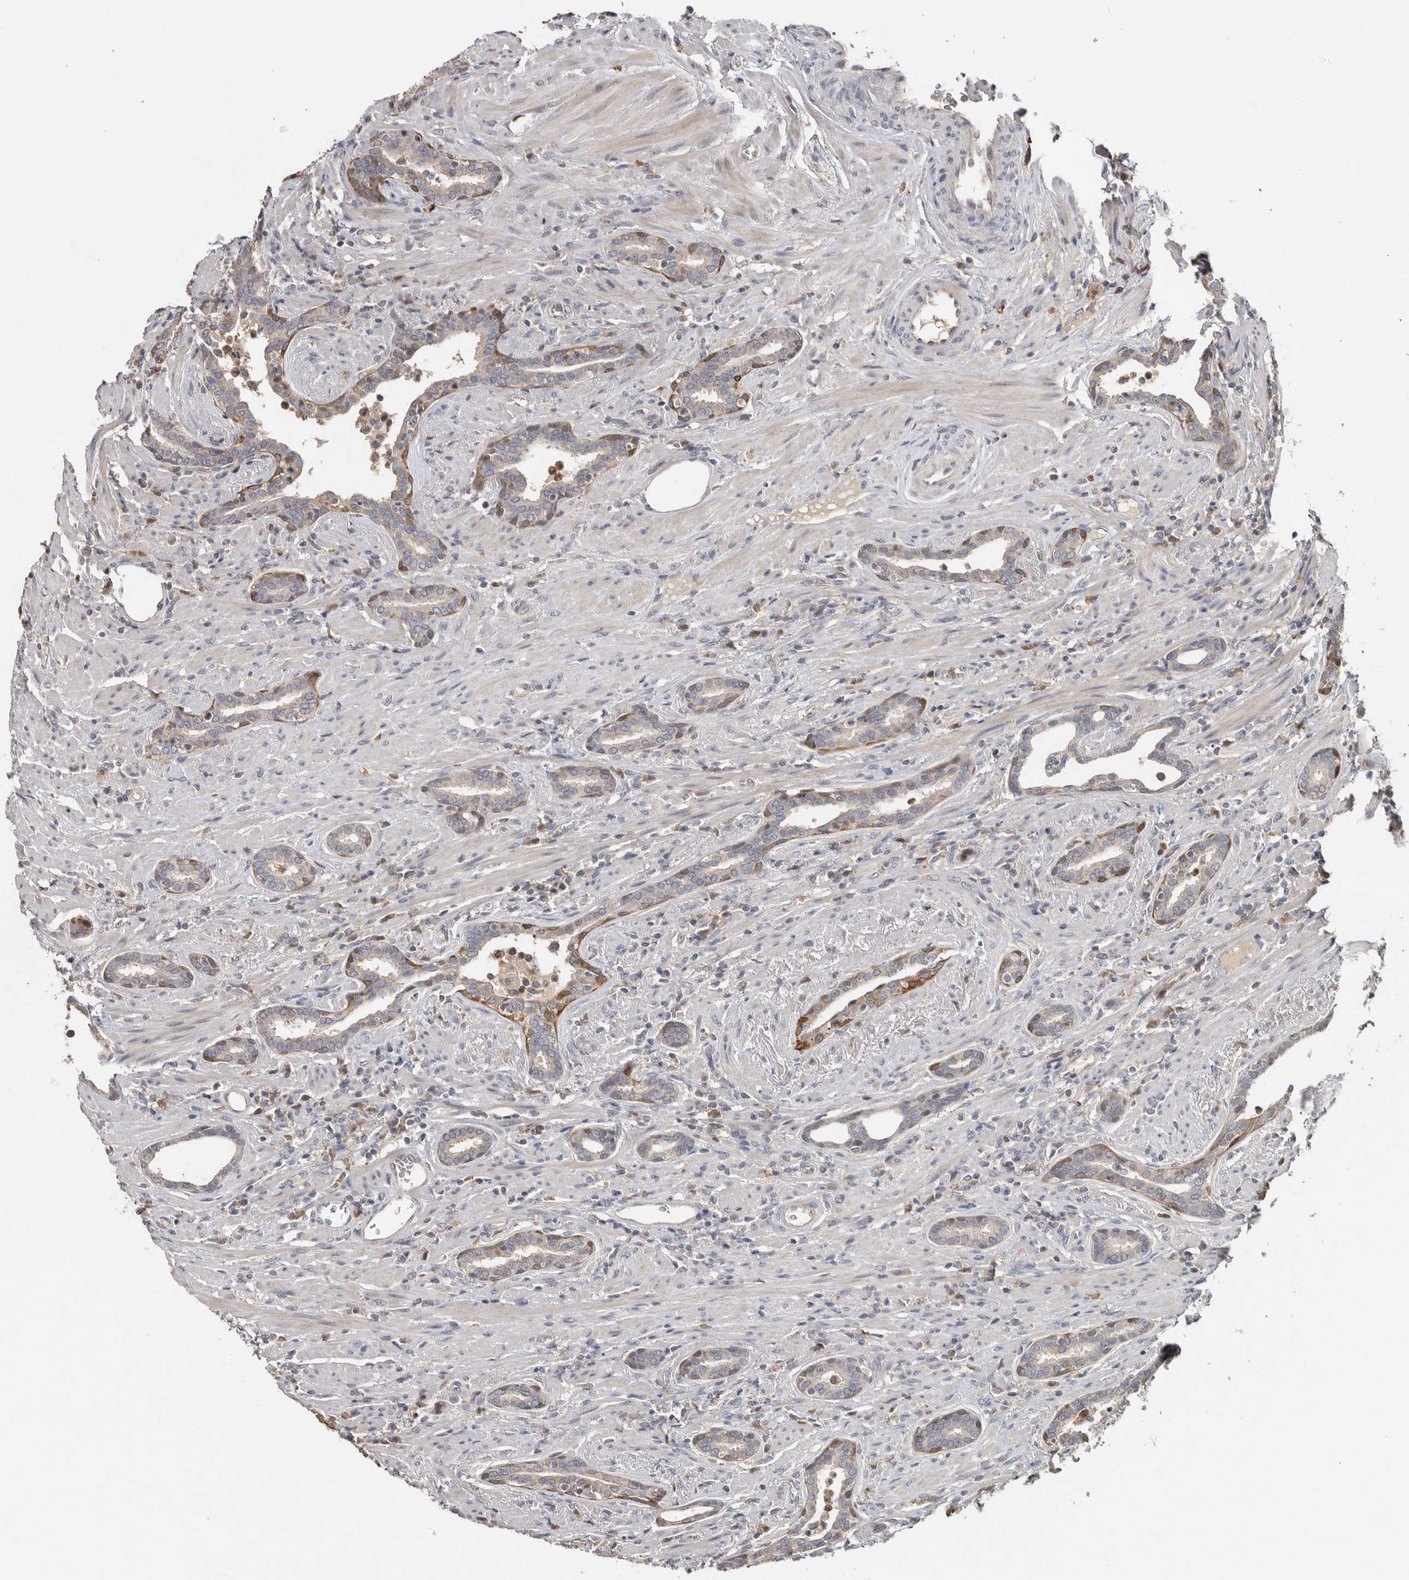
{"staining": {"intensity": "negative", "quantity": "none", "location": "none"}, "tissue": "prostate cancer", "cell_type": "Tumor cells", "image_type": "cancer", "snomed": [{"axis": "morphology", "description": "Adenocarcinoma, High grade"}, {"axis": "topography", "description": "Prostate"}], "caption": "Immunohistochemical staining of prostate adenocarcinoma (high-grade) exhibits no significant staining in tumor cells.", "gene": "EIF3H", "patient": {"sex": "male", "age": 71}}